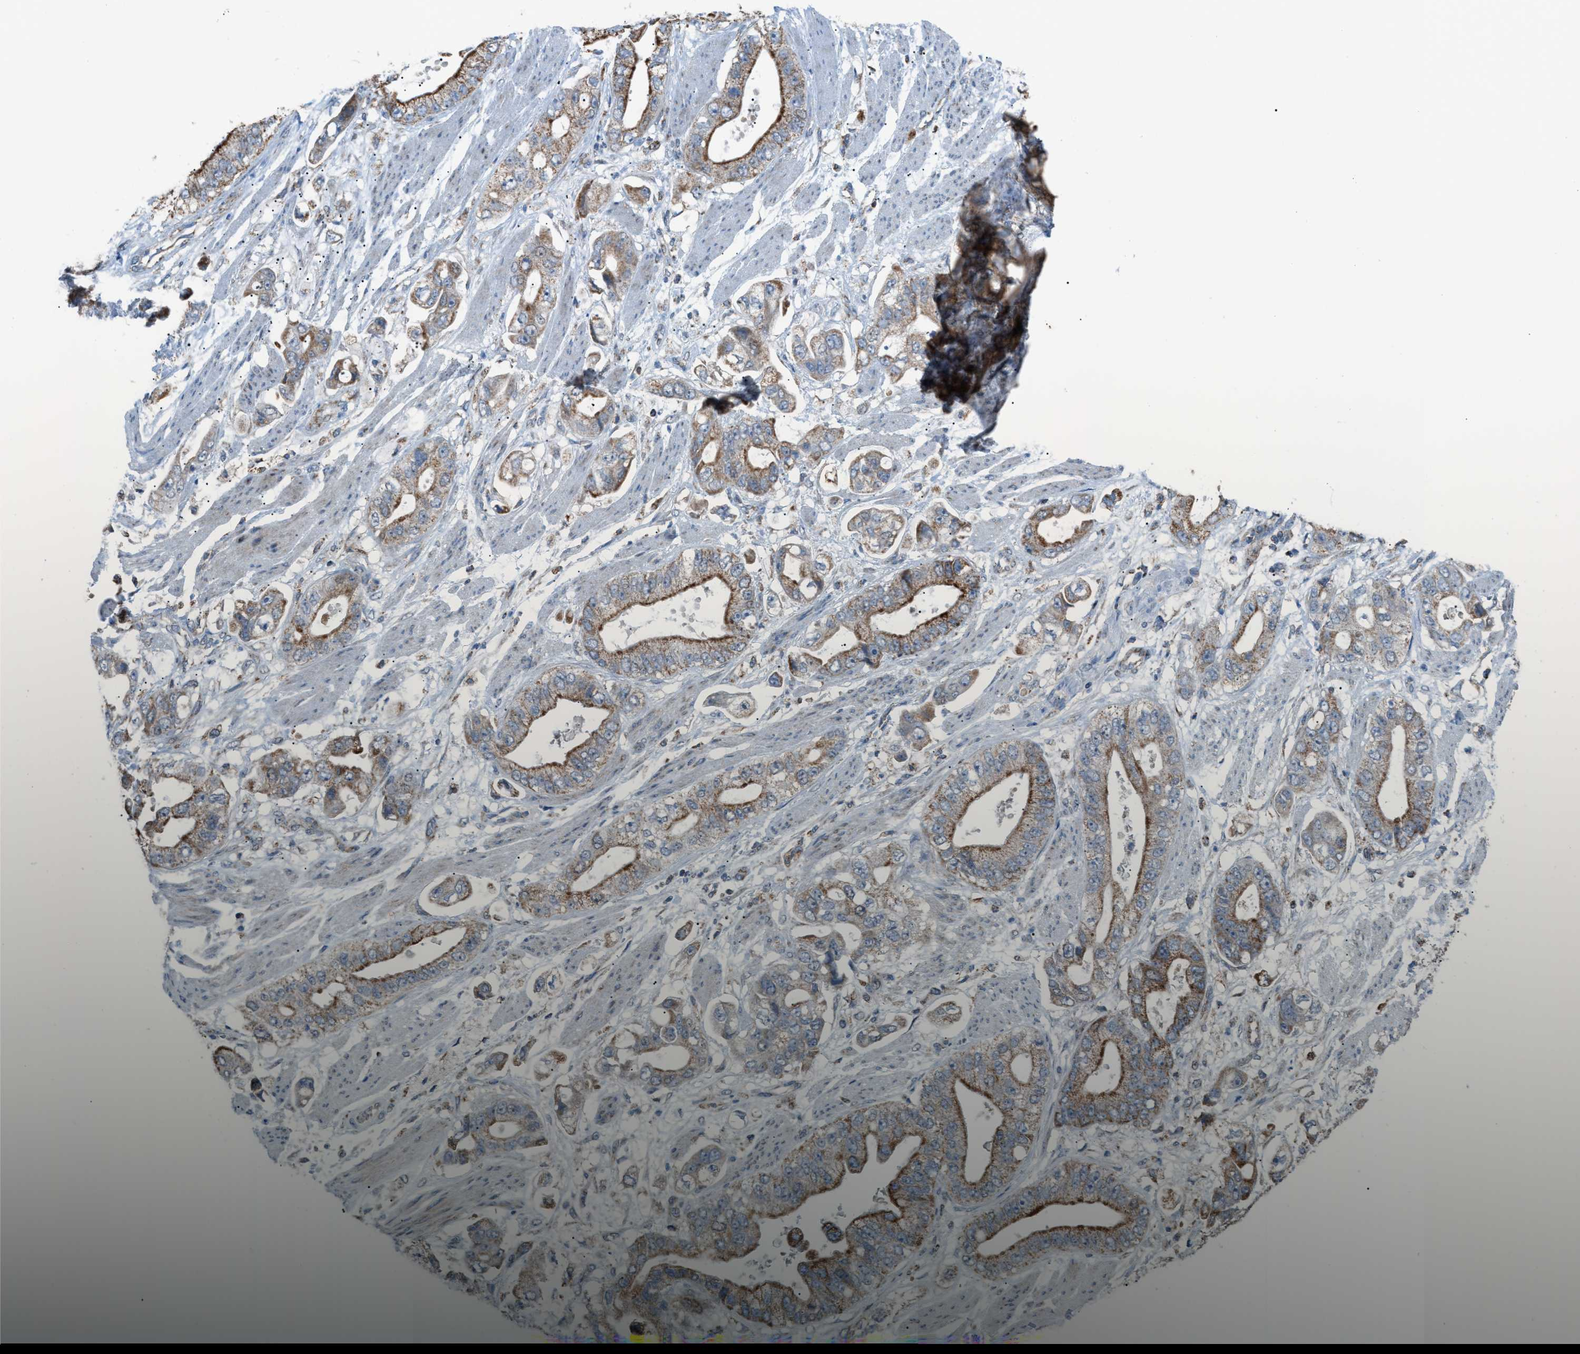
{"staining": {"intensity": "moderate", "quantity": ">75%", "location": "cytoplasmic/membranous"}, "tissue": "stomach cancer", "cell_type": "Tumor cells", "image_type": "cancer", "snomed": [{"axis": "morphology", "description": "Normal tissue, NOS"}, {"axis": "morphology", "description": "Adenocarcinoma, NOS"}, {"axis": "topography", "description": "Stomach"}], "caption": "The image shows immunohistochemical staining of adenocarcinoma (stomach). There is moderate cytoplasmic/membranous staining is identified in approximately >75% of tumor cells. The staining is performed using DAB brown chromogen to label protein expression. The nuclei are counter-stained blue using hematoxylin.", "gene": "SRM", "patient": {"sex": "male", "age": 62}}